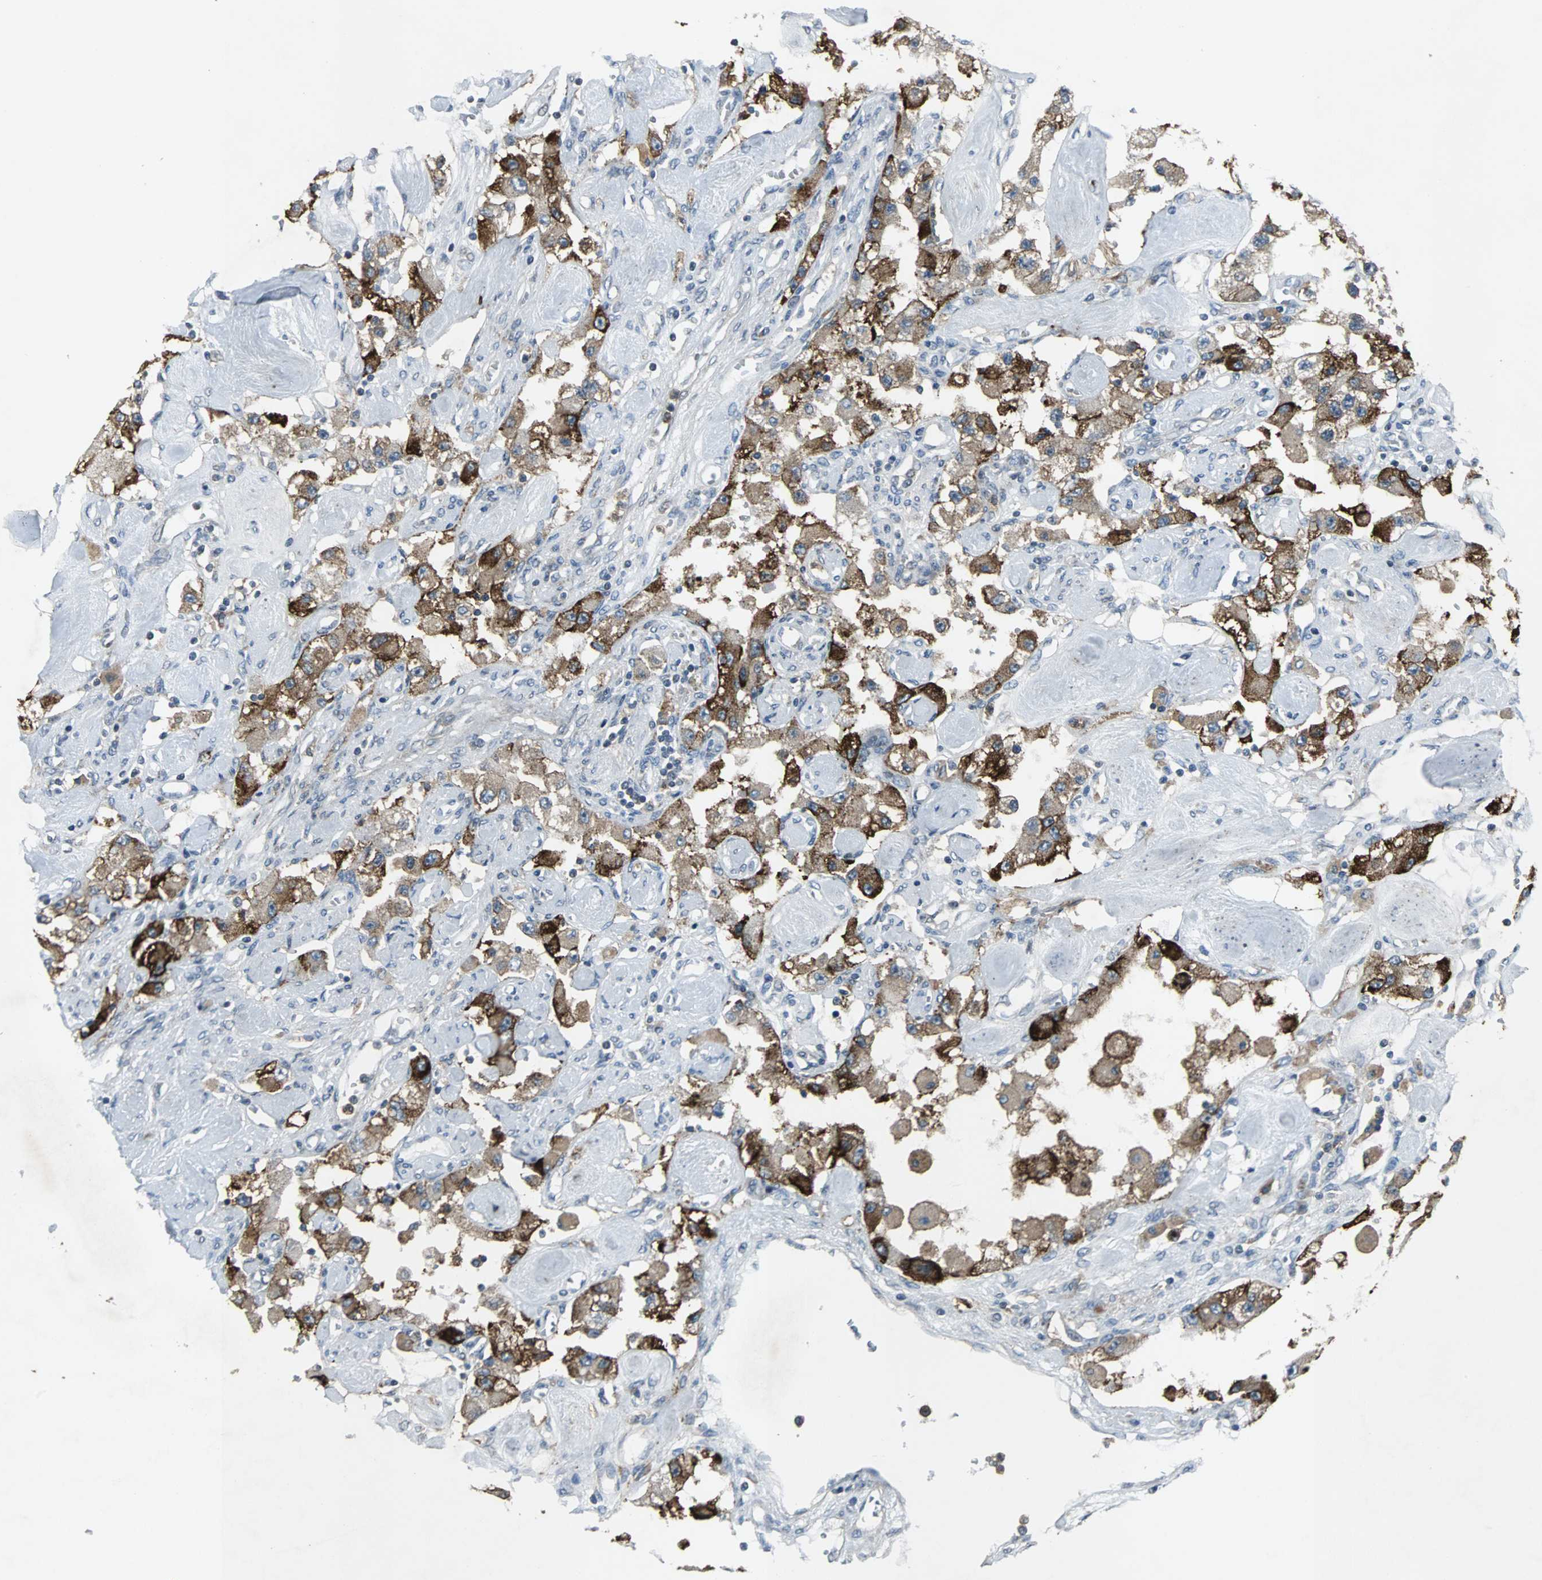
{"staining": {"intensity": "strong", "quantity": "25%-75%", "location": "cytoplasmic/membranous"}, "tissue": "carcinoid", "cell_type": "Tumor cells", "image_type": "cancer", "snomed": [{"axis": "morphology", "description": "Carcinoid, malignant, NOS"}, {"axis": "topography", "description": "Pancreas"}], "caption": "Human carcinoid stained with a brown dye displays strong cytoplasmic/membranous positive expression in approximately 25%-75% of tumor cells.", "gene": "SOS1", "patient": {"sex": "male", "age": 41}}